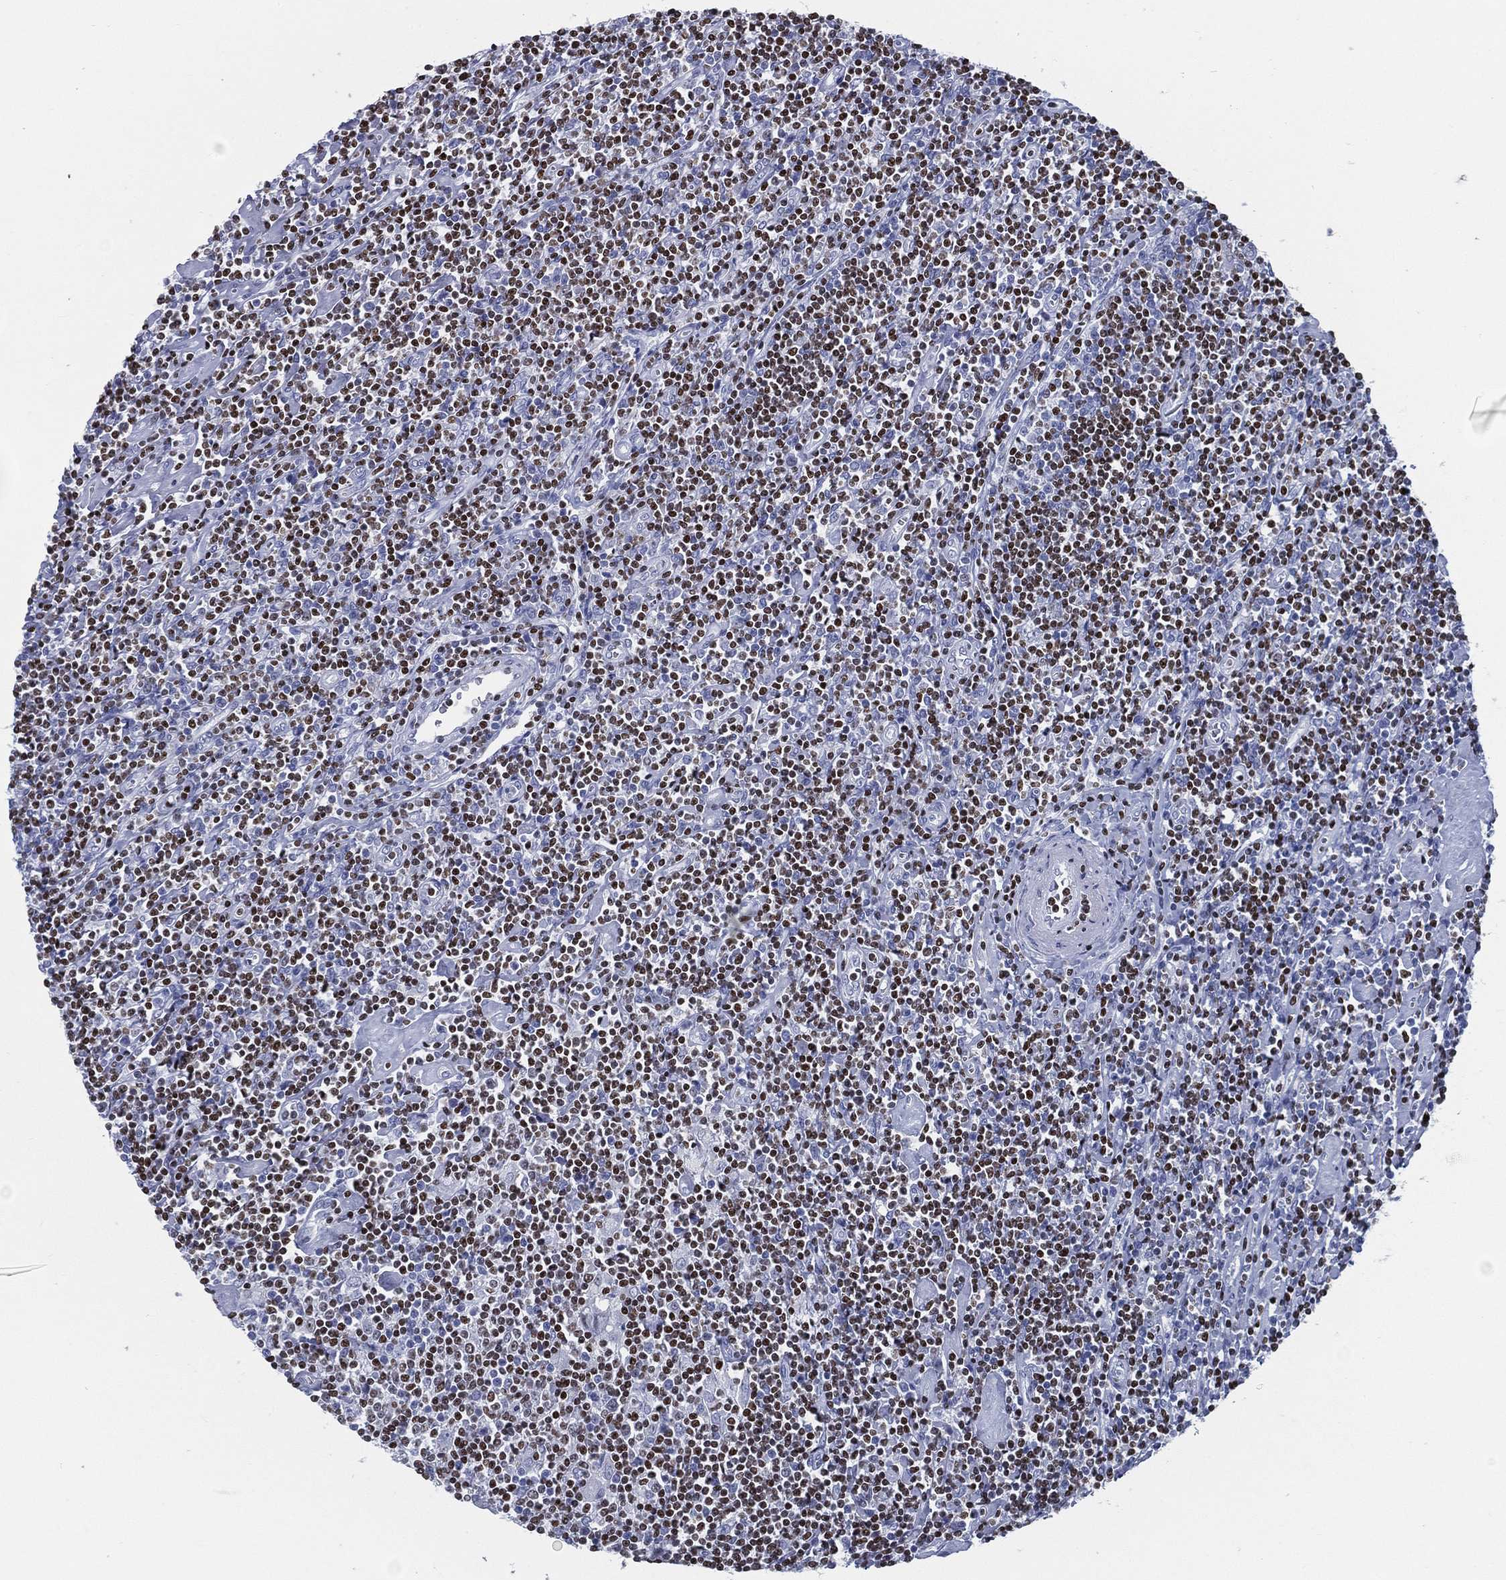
{"staining": {"intensity": "negative", "quantity": "none", "location": "none"}, "tissue": "lymphoma", "cell_type": "Tumor cells", "image_type": "cancer", "snomed": [{"axis": "morphology", "description": "Hodgkin's disease, NOS"}, {"axis": "topography", "description": "Lymph node"}], "caption": "Tumor cells are negative for protein expression in human lymphoma. (Stains: DAB immunohistochemistry with hematoxylin counter stain, Microscopy: brightfield microscopy at high magnification).", "gene": "PYHIN1", "patient": {"sex": "male", "age": 40}}